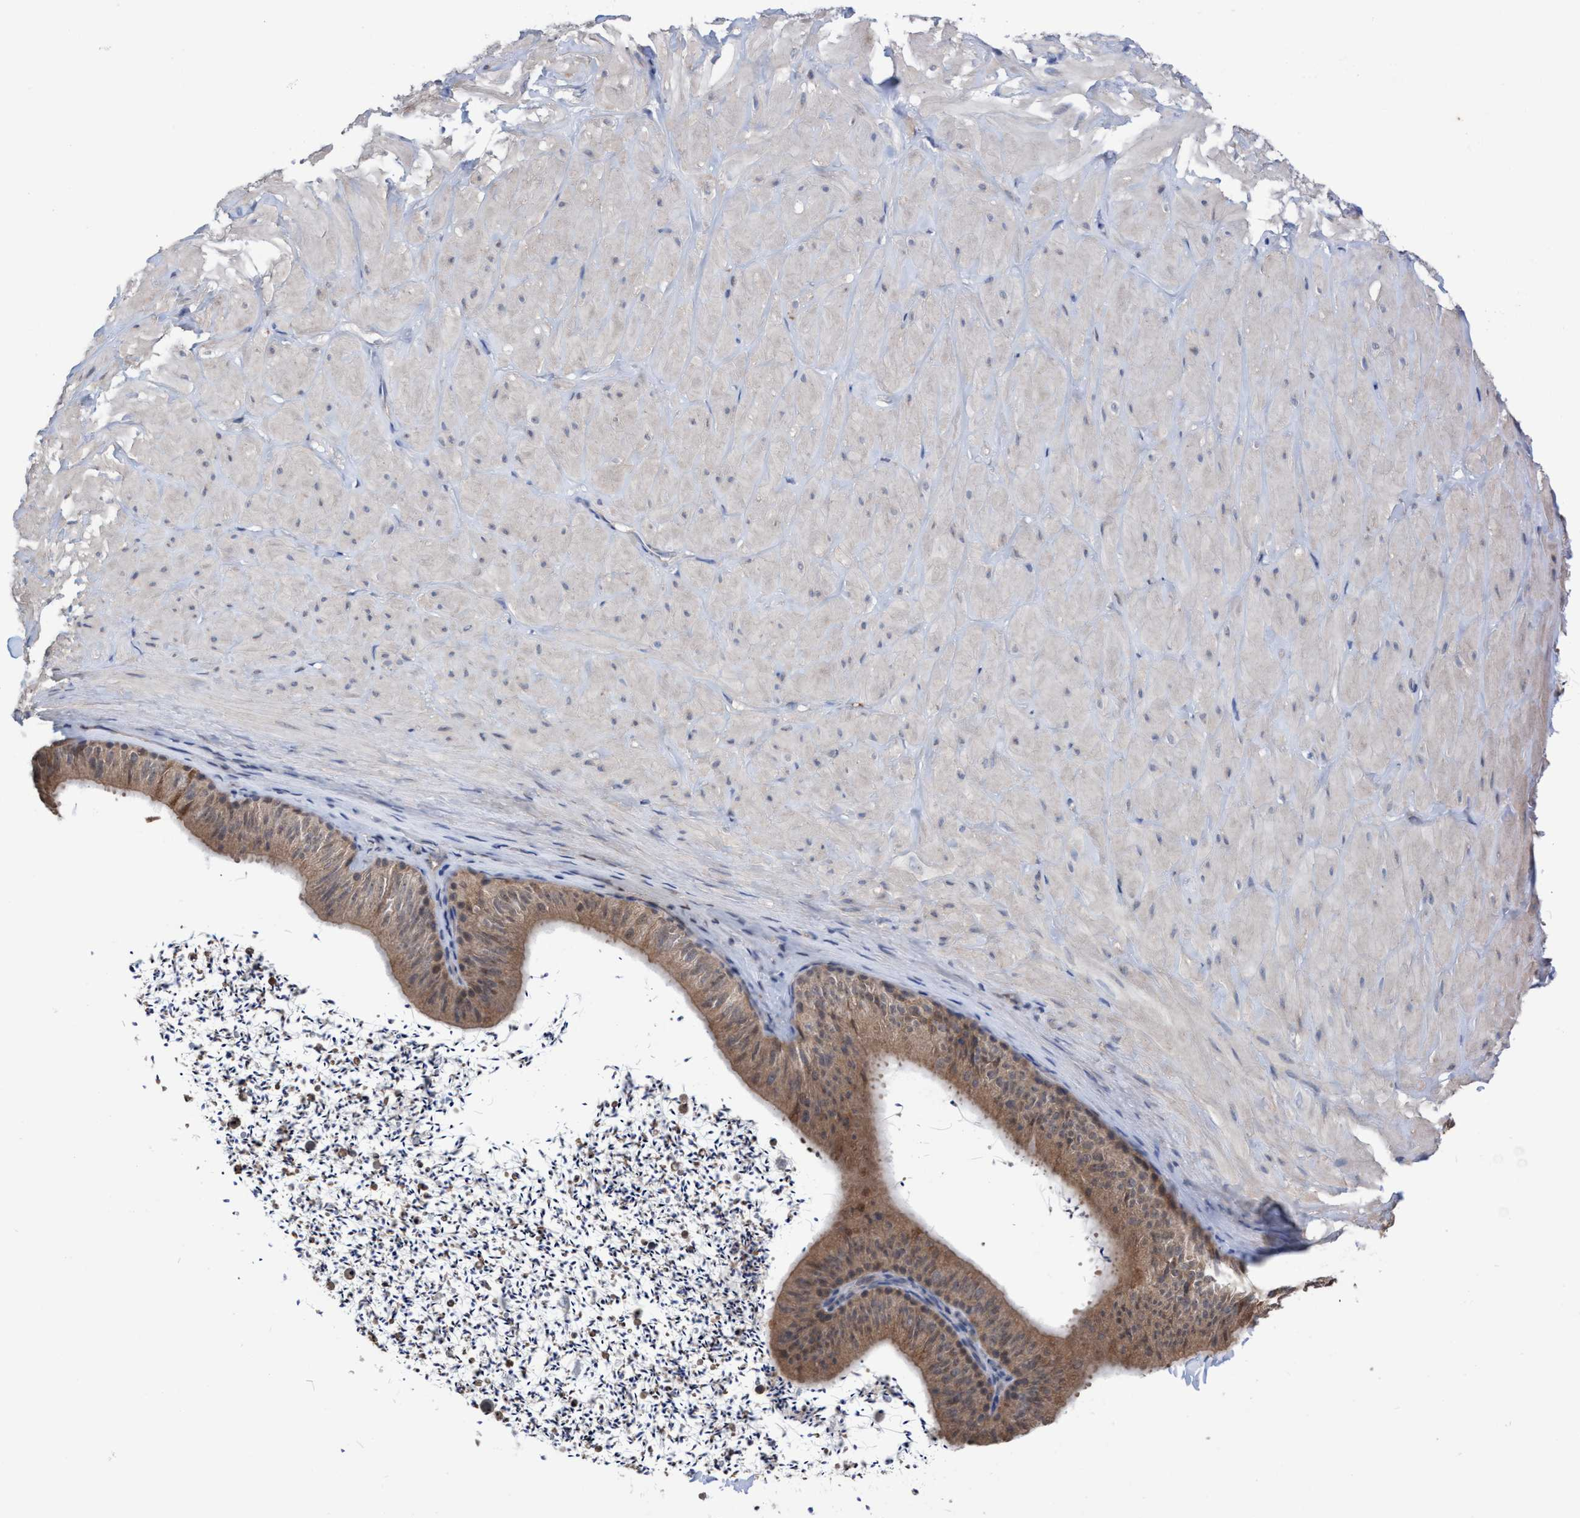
{"staining": {"intensity": "weak", "quantity": "<25%", "location": "cytoplasmic/membranous"}, "tissue": "adipose tissue", "cell_type": "Adipocytes", "image_type": "normal", "snomed": [{"axis": "morphology", "description": "Normal tissue, NOS"}, {"axis": "topography", "description": "Adipose tissue"}, {"axis": "topography", "description": "Vascular tissue"}, {"axis": "topography", "description": "Peripheral nerve tissue"}], "caption": "IHC histopathology image of unremarkable adipose tissue stained for a protein (brown), which displays no staining in adipocytes.", "gene": "GLOD4", "patient": {"sex": "male", "age": 25}}